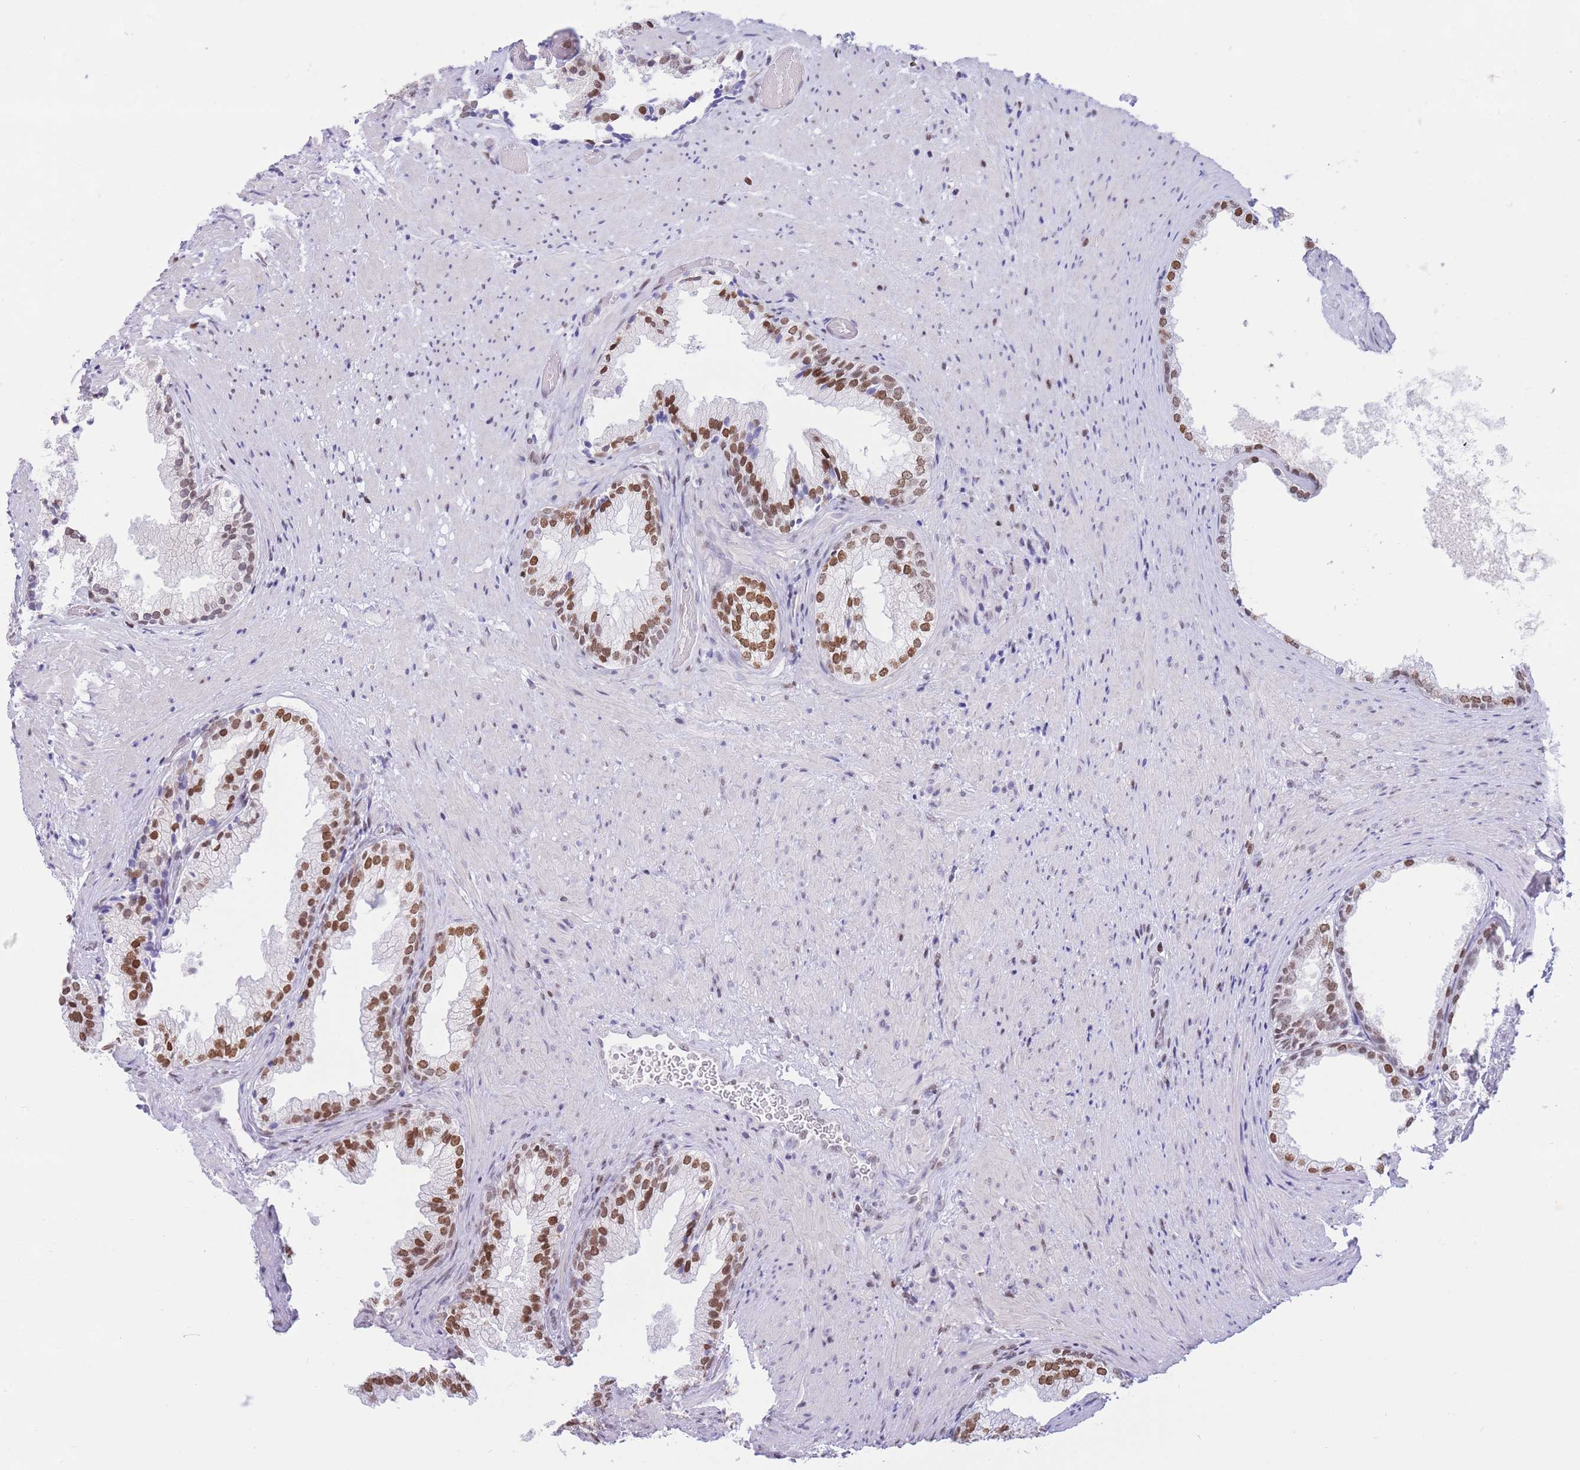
{"staining": {"intensity": "moderate", "quantity": ">75%", "location": "nuclear"}, "tissue": "prostate", "cell_type": "Glandular cells", "image_type": "normal", "snomed": [{"axis": "morphology", "description": "Normal tissue, NOS"}, {"axis": "topography", "description": "Prostate"}], "caption": "Immunohistochemistry (IHC) histopathology image of benign prostate: prostate stained using immunohistochemistry (IHC) reveals medium levels of moderate protein expression localized specifically in the nuclear of glandular cells, appearing as a nuclear brown color.", "gene": "HMGN1", "patient": {"sex": "male", "age": 76}}